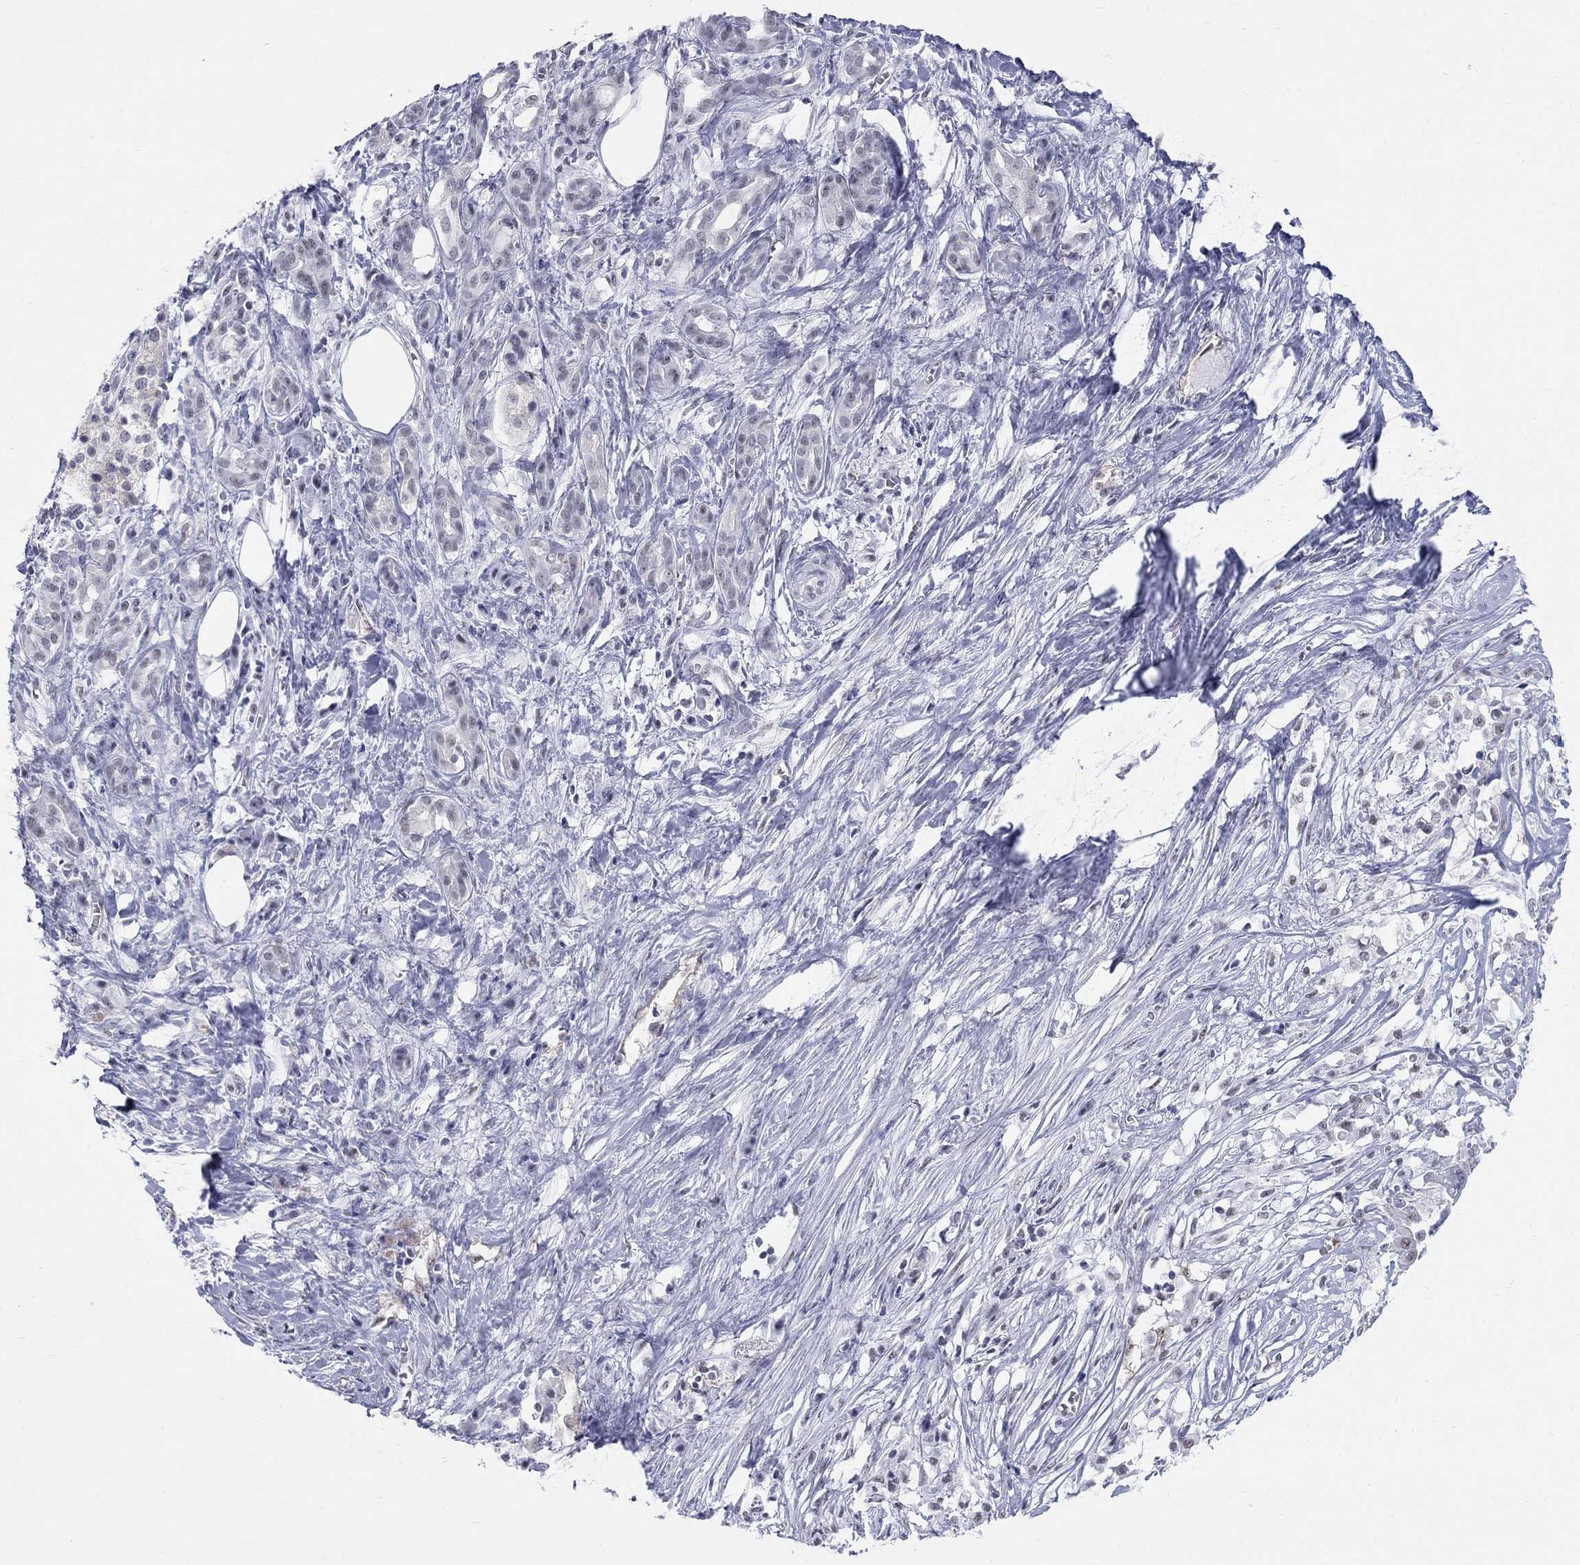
{"staining": {"intensity": "weak", "quantity": "25%-75%", "location": "nuclear"}, "tissue": "pancreatic cancer", "cell_type": "Tumor cells", "image_type": "cancer", "snomed": [{"axis": "morphology", "description": "Adenocarcinoma, NOS"}, {"axis": "topography", "description": "Pancreas"}], "caption": "Approximately 25%-75% of tumor cells in pancreatic cancer (adenocarcinoma) display weak nuclear protein positivity as visualized by brown immunohistochemical staining.", "gene": "DMTN", "patient": {"sex": "male", "age": 61}}